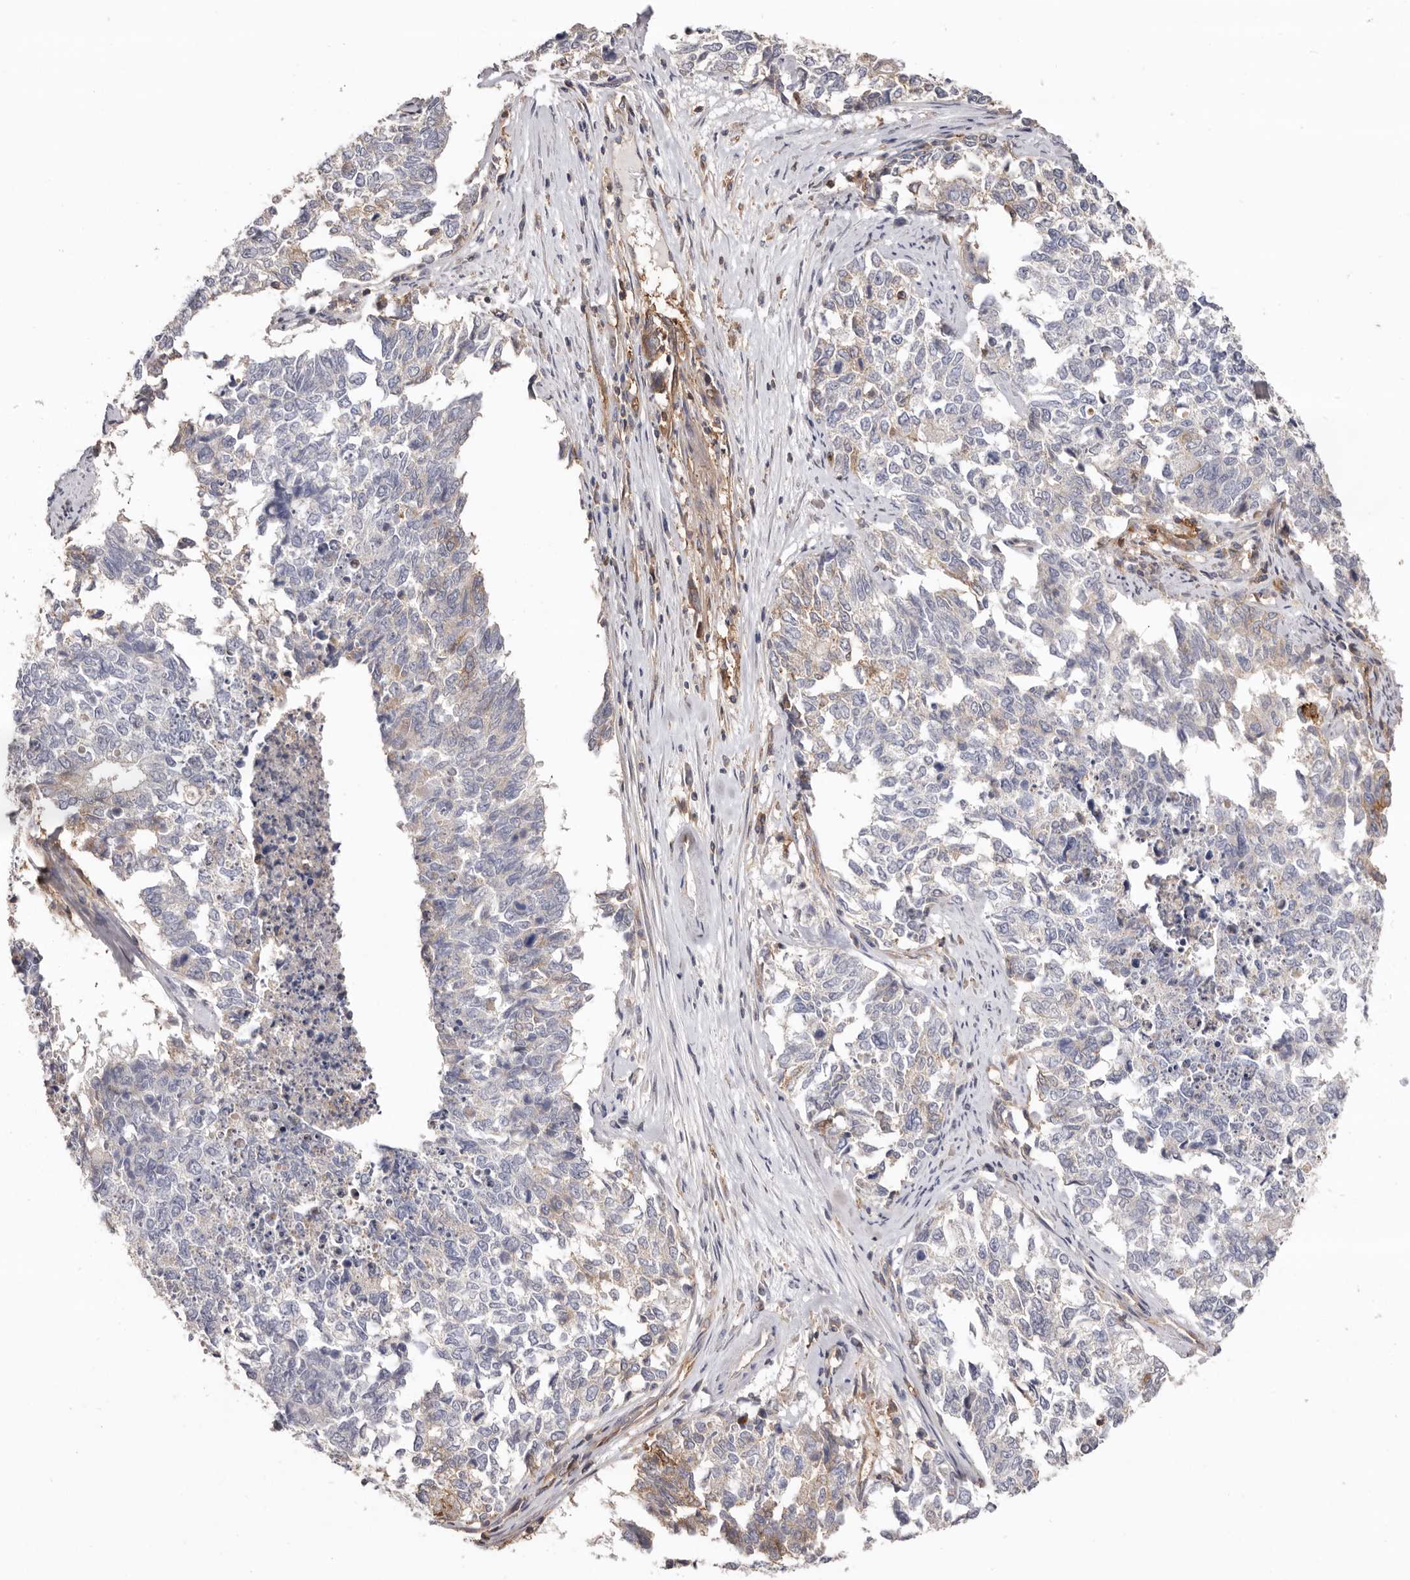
{"staining": {"intensity": "weak", "quantity": "<25%", "location": "cytoplasmic/membranous"}, "tissue": "cervical cancer", "cell_type": "Tumor cells", "image_type": "cancer", "snomed": [{"axis": "morphology", "description": "Squamous cell carcinoma, NOS"}, {"axis": "topography", "description": "Cervix"}], "caption": "Tumor cells are negative for protein expression in human cervical cancer.", "gene": "MMACHC", "patient": {"sex": "female", "age": 63}}